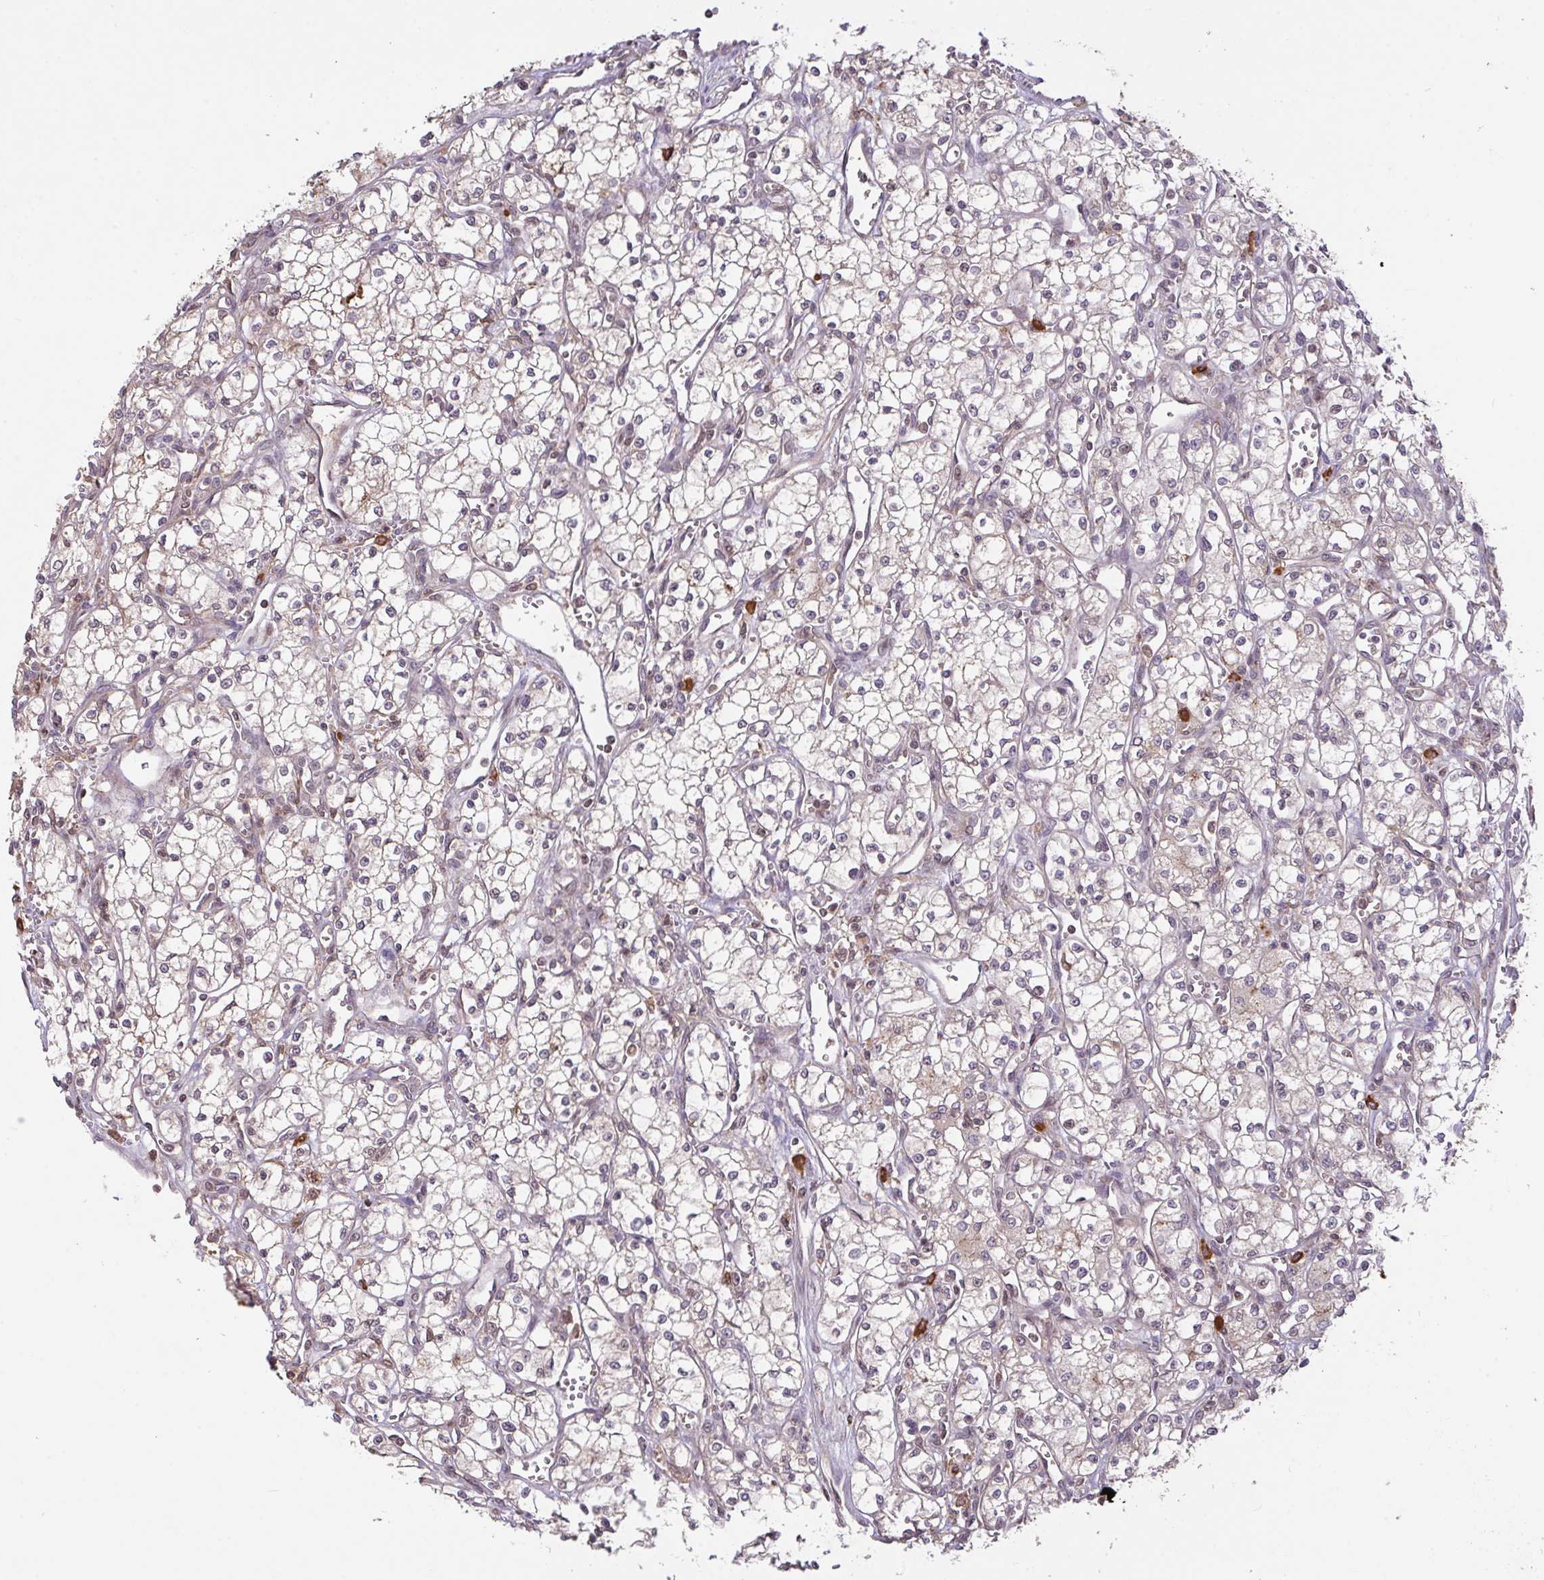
{"staining": {"intensity": "negative", "quantity": "none", "location": "none"}, "tissue": "renal cancer", "cell_type": "Tumor cells", "image_type": "cancer", "snomed": [{"axis": "morphology", "description": "Adenocarcinoma, NOS"}, {"axis": "topography", "description": "Kidney"}], "caption": "Immunohistochemistry of adenocarcinoma (renal) shows no staining in tumor cells.", "gene": "FCER1A", "patient": {"sex": "male", "age": 59}}